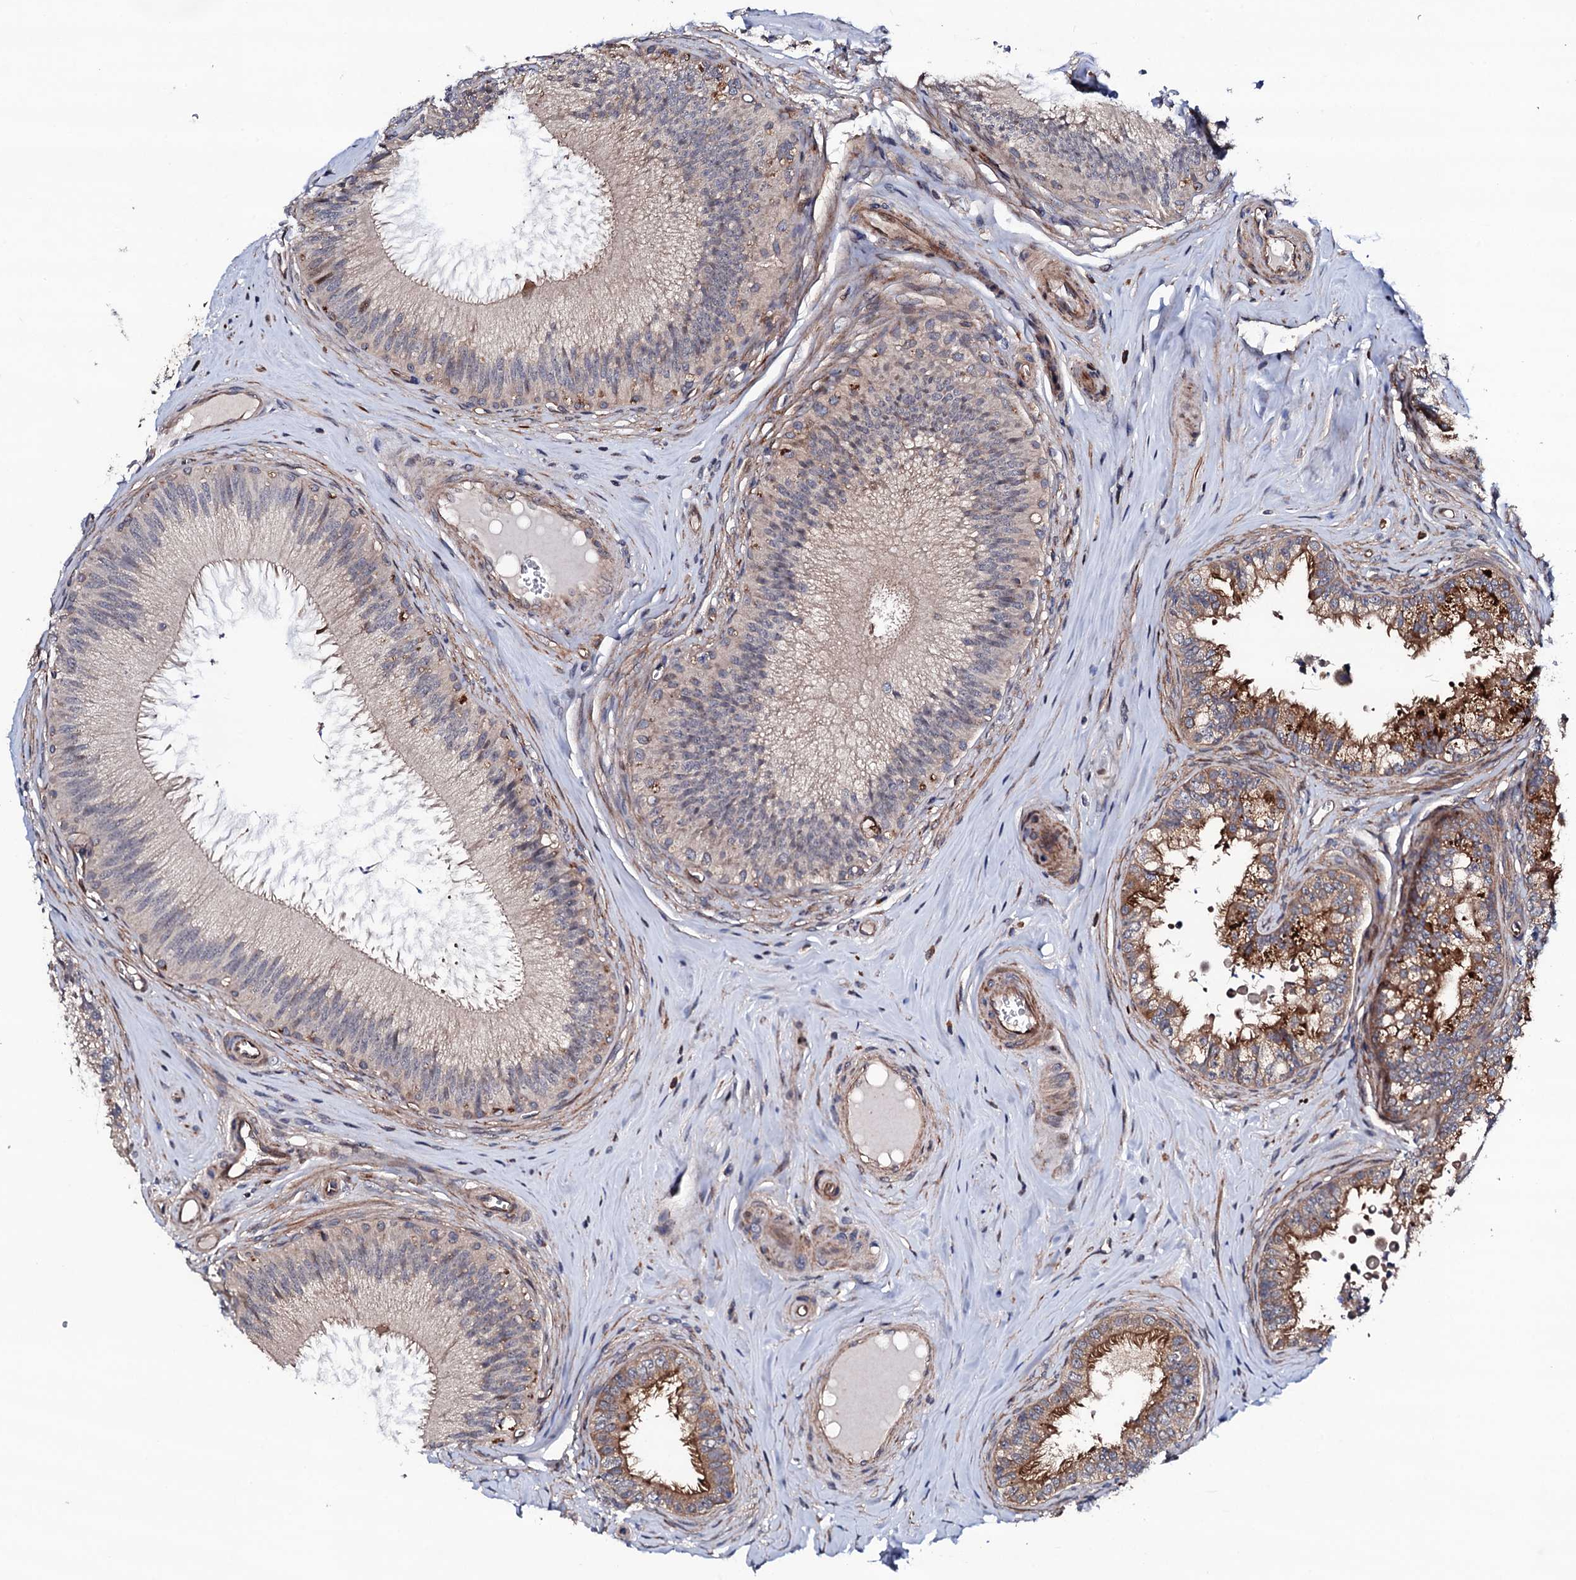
{"staining": {"intensity": "weak", "quantity": "25%-75%", "location": "cytoplasmic/membranous"}, "tissue": "epididymis", "cell_type": "Glandular cells", "image_type": "normal", "snomed": [{"axis": "morphology", "description": "Normal tissue, NOS"}, {"axis": "topography", "description": "Epididymis"}], "caption": "IHC of unremarkable epididymis exhibits low levels of weak cytoplasmic/membranous expression in about 25%-75% of glandular cells. Using DAB (3,3'-diaminobenzidine) (brown) and hematoxylin (blue) stains, captured at high magnification using brightfield microscopy.", "gene": "CIAO2A", "patient": {"sex": "male", "age": 46}}